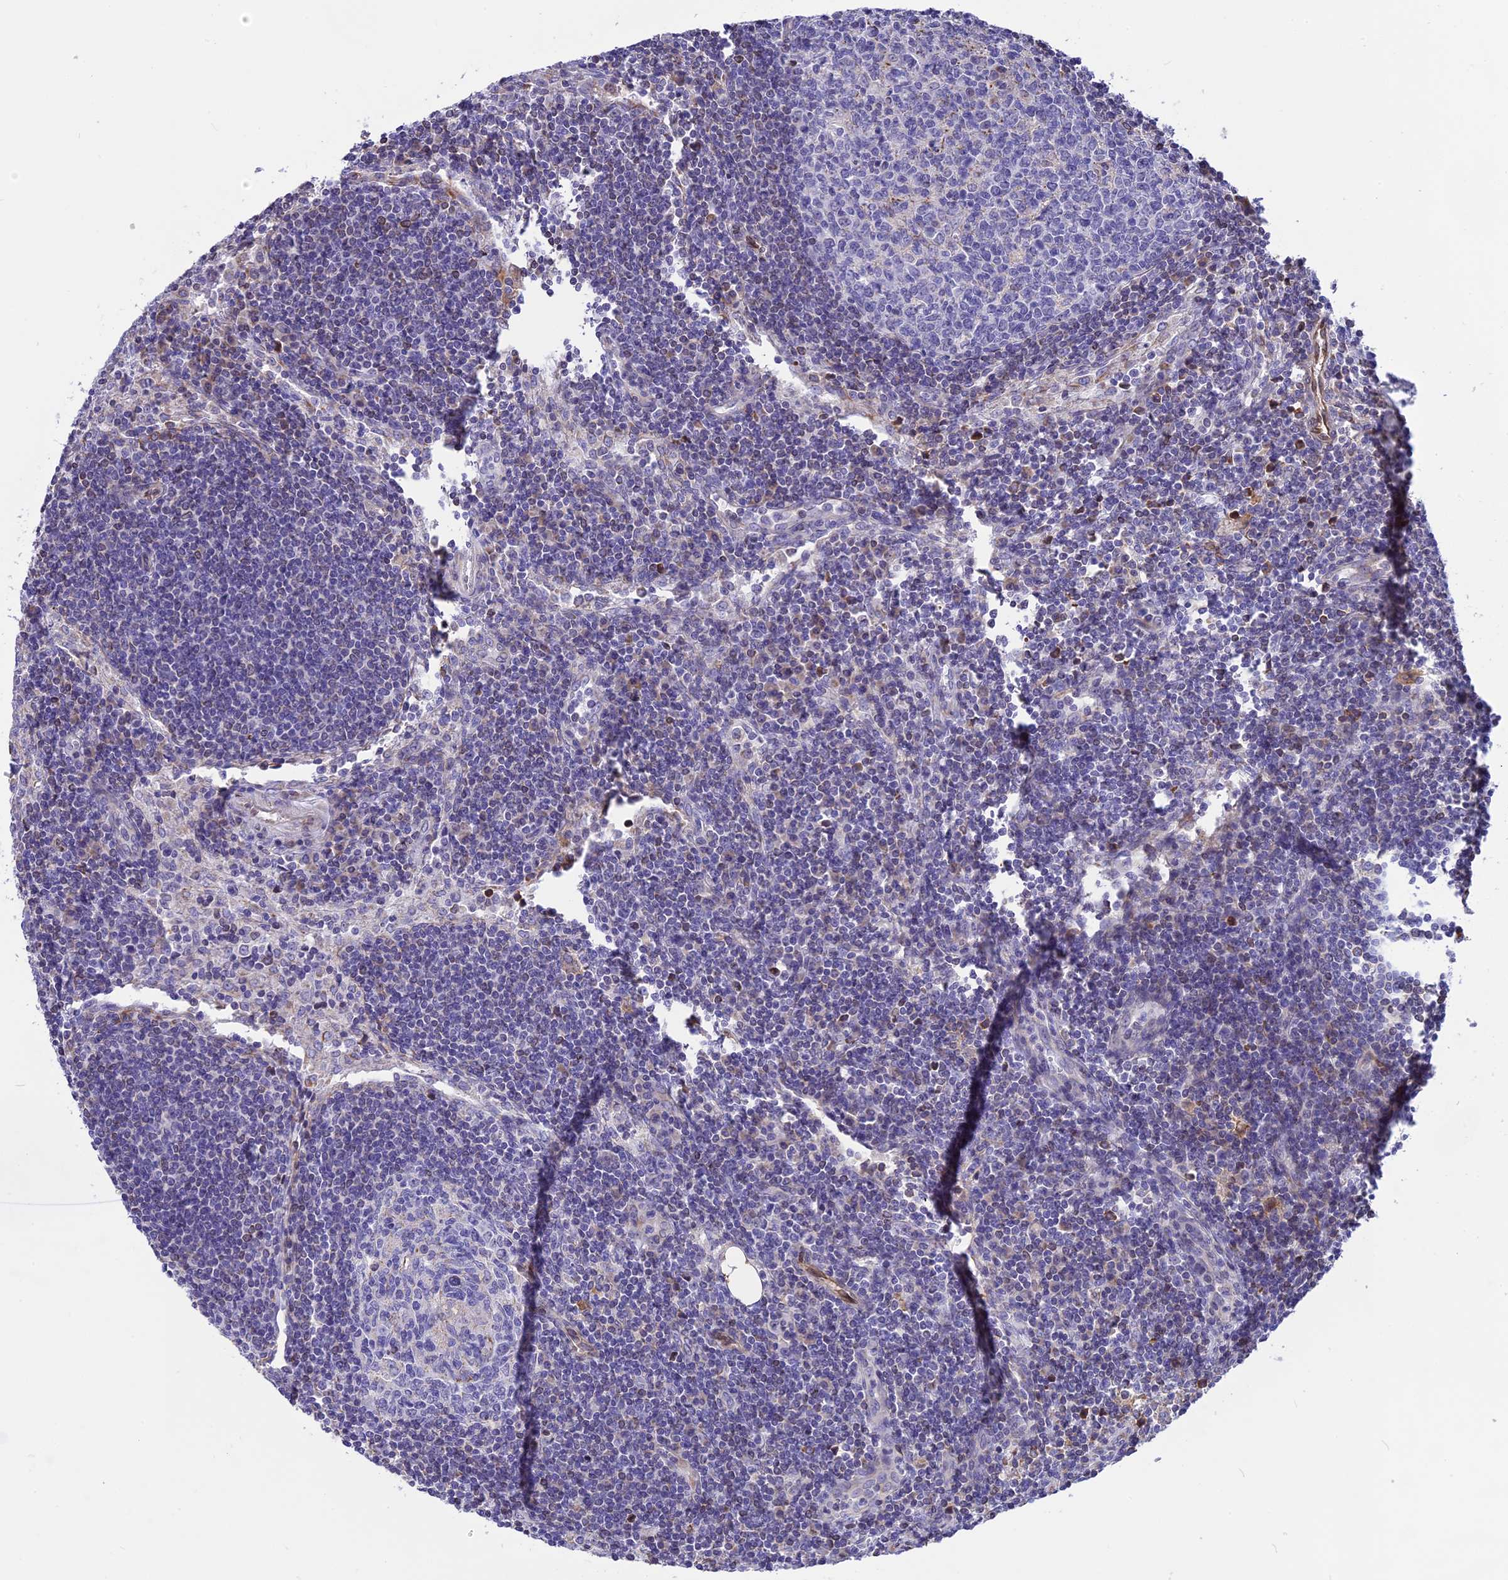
{"staining": {"intensity": "negative", "quantity": "none", "location": "none"}, "tissue": "lymph node", "cell_type": "Germinal center cells", "image_type": "normal", "snomed": [{"axis": "morphology", "description": "Normal tissue, NOS"}, {"axis": "topography", "description": "Lymph node"}], "caption": "This is an immunohistochemistry histopathology image of benign human lymph node. There is no staining in germinal center cells.", "gene": "DOC2B", "patient": {"sex": "female", "age": 73}}